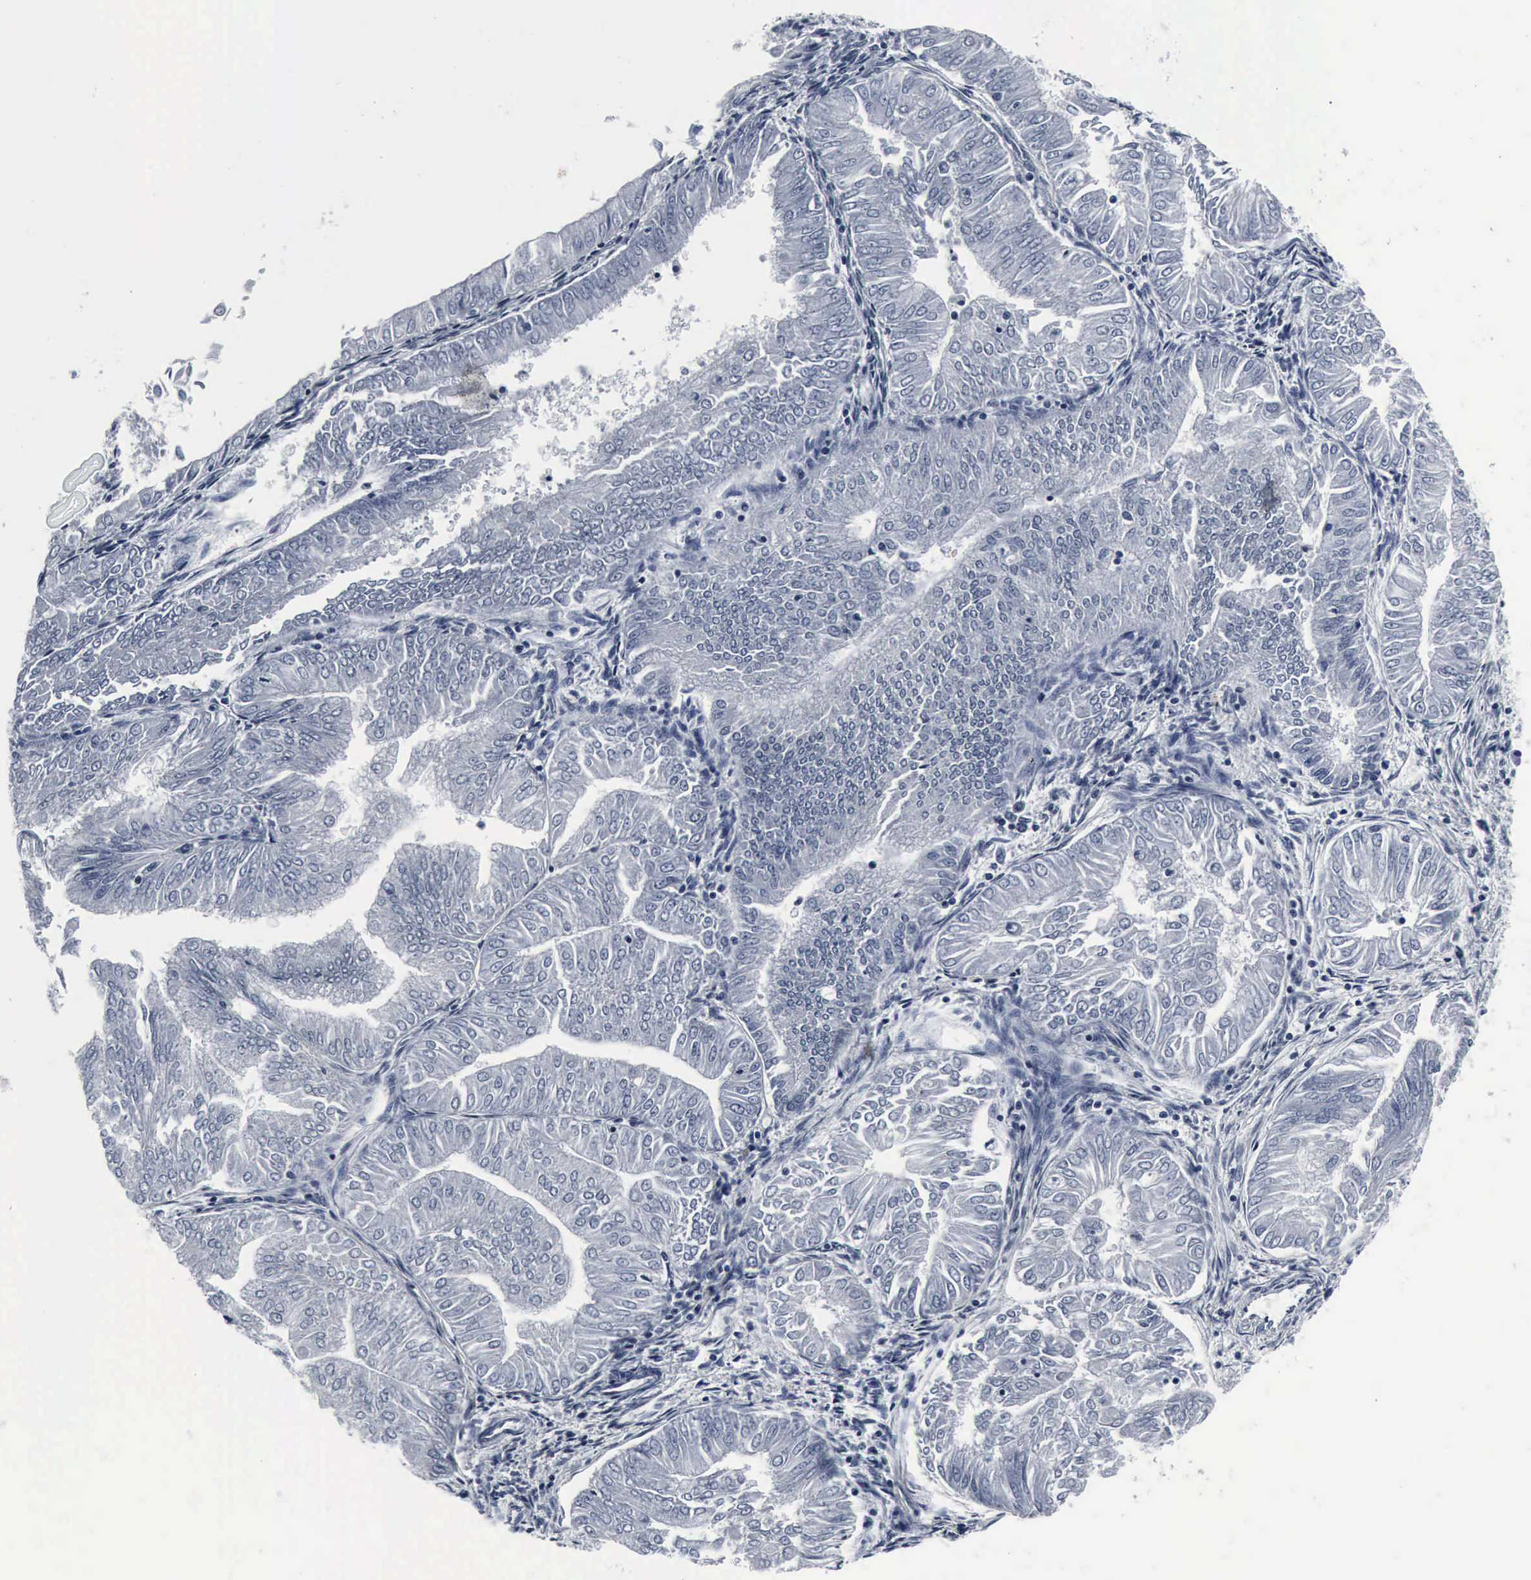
{"staining": {"intensity": "negative", "quantity": "none", "location": "none"}, "tissue": "endometrial cancer", "cell_type": "Tumor cells", "image_type": "cancer", "snomed": [{"axis": "morphology", "description": "Adenocarcinoma, NOS"}, {"axis": "topography", "description": "Endometrium"}], "caption": "Tumor cells are negative for brown protein staining in endometrial adenocarcinoma.", "gene": "SNAP25", "patient": {"sex": "female", "age": 53}}